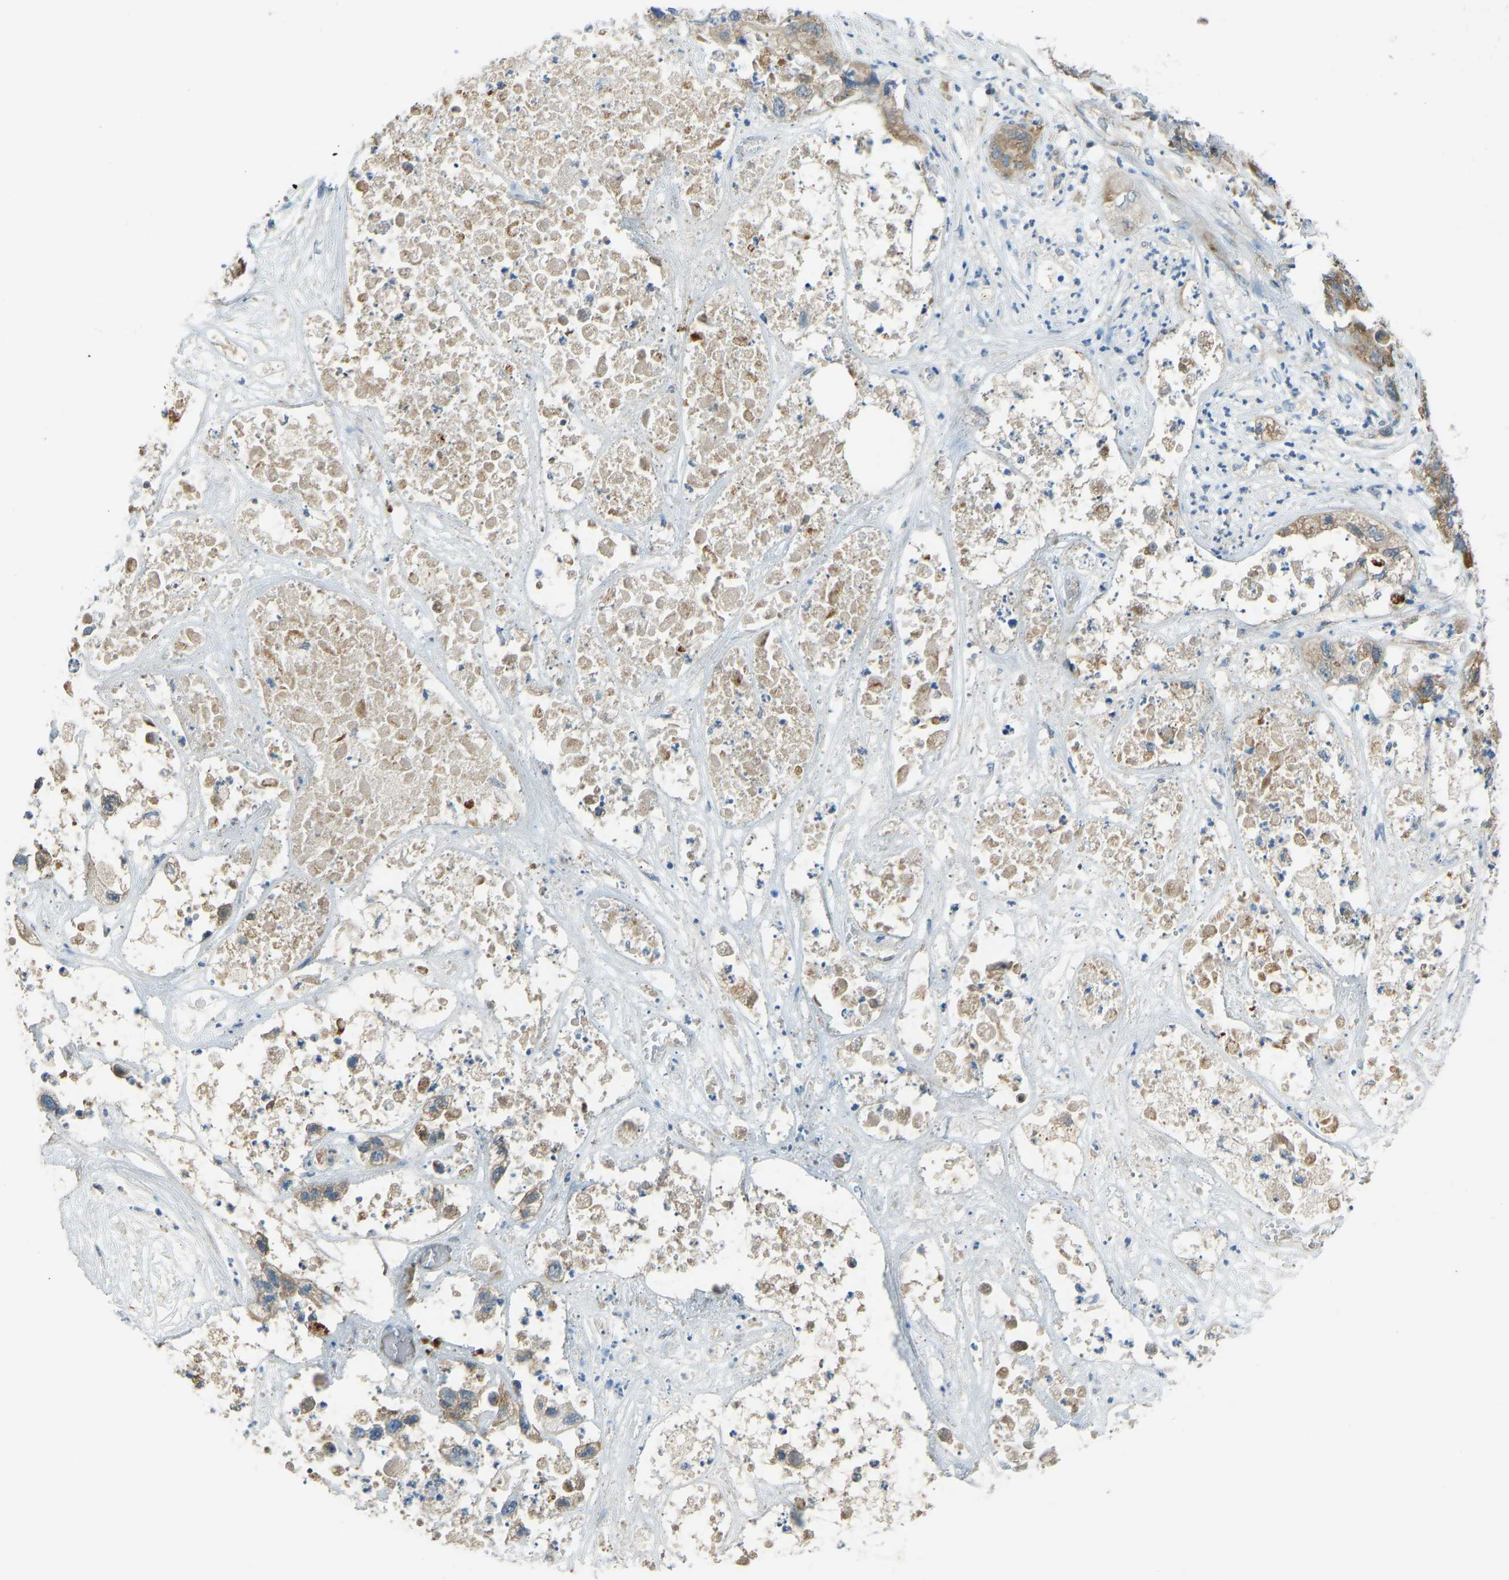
{"staining": {"intensity": "moderate", "quantity": ">75%", "location": "cytoplasmic/membranous"}, "tissue": "pancreatic cancer", "cell_type": "Tumor cells", "image_type": "cancer", "snomed": [{"axis": "morphology", "description": "Adenocarcinoma, NOS"}, {"axis": "topography", "description": "Pancreas"}], "caption": "Immunohistochemistry (IHC) staining of pancreatic cancer (adenocarcinoma), which shows medium levels of moderate cytoplasmic/membranous positivity in about >75% of tumor cells indicating moderate cytoplasmic/membranous protein staining. The staining was performed using DAB (brown) for protein detection and nuclei were counterstained in hematoxylin (blue).", "gene": "STAU2", "patient": {"sex": "female", "age": 78}}